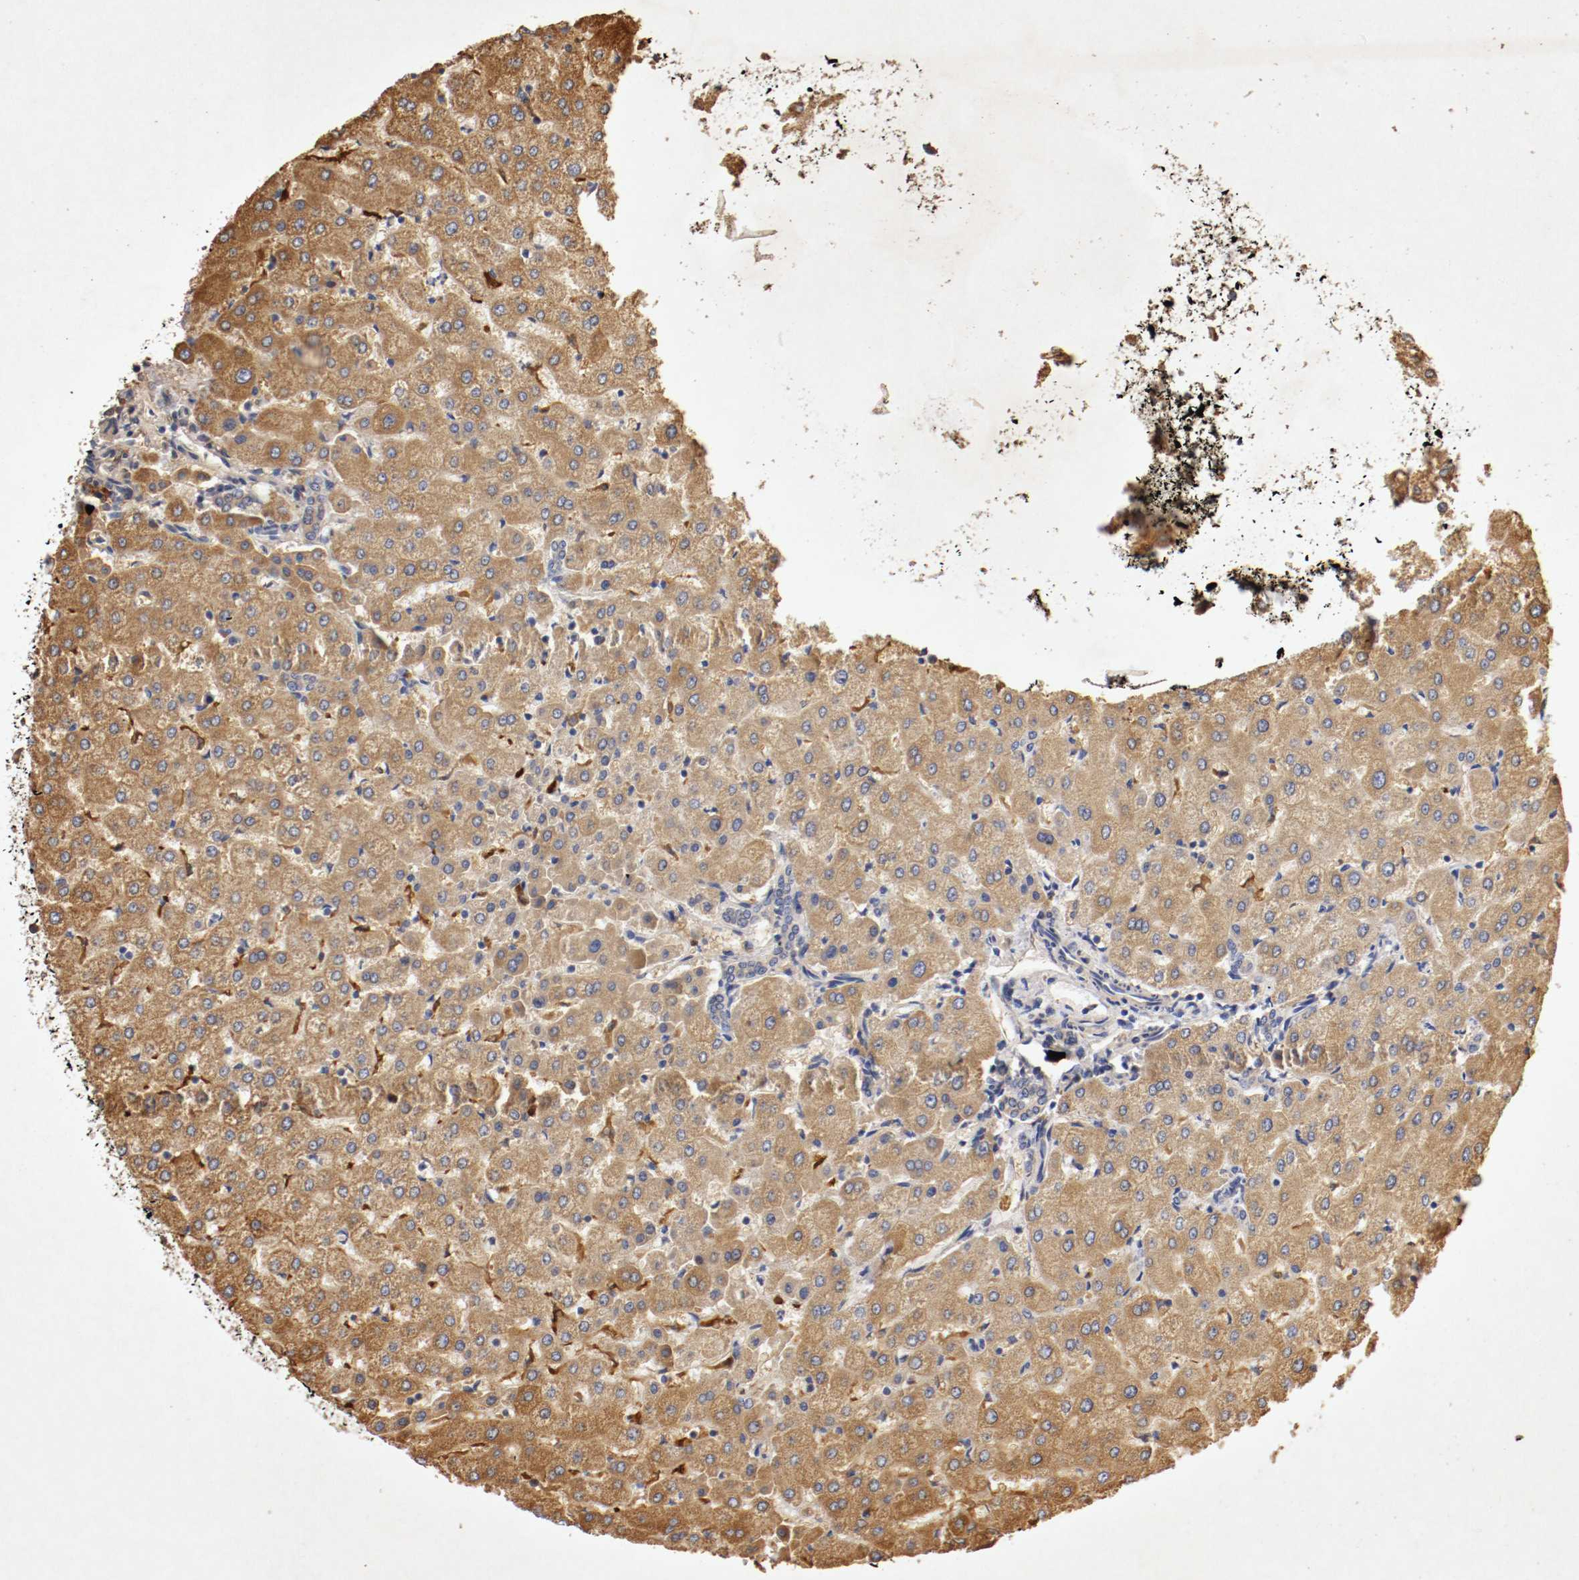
{"staining": {"intensity": "weak", "quantity": "25%-75%", "location": "cytoplasmic/membranous"}, "tissue": "liver", "cell_type": "Cholangiocytes", "image_type": "normal", "snomed": [{"axis": "morphology", "description": "Normal tissue, NOS"}, {"axis": "morphology", "description": "Fibrosis, NOS"}, {"axis": "topography", "description": "Liver"}], "caption": "This photomicrograph displays immunohistochemistry (IHC) staining of normal liver, with low weak cytoplasmic/membranous expression in approximately 25%-75% of cholangiocytes.", "gene": "VEZT", "patient": {"sex": "female", "age": 29}}